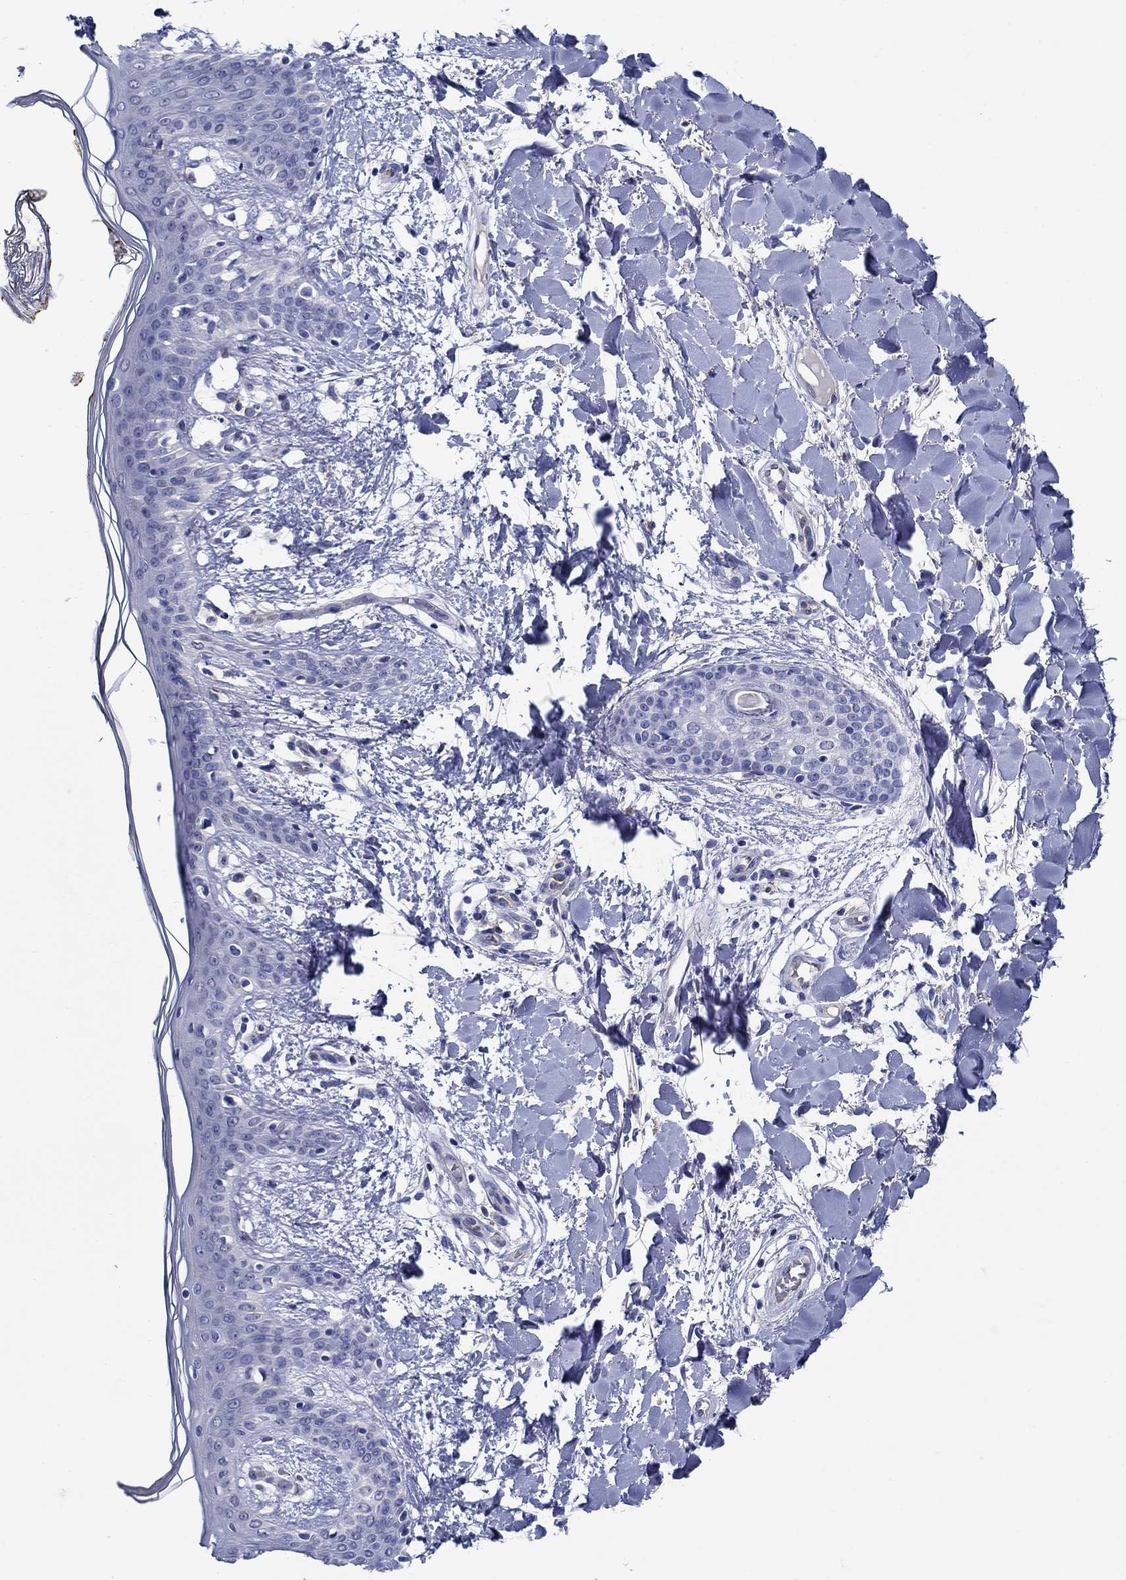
{"staining": {"intensity": "negative", "quantity": "none", "location": "none"}, "tissue": "skin", "cell_type": "Fibroblasts", "image_type": "normal", "snomed": [{"axis": "morphology", "description": "Normal tissue, NOS"}, {"axis": "topography", "description": "Skin"}], "caption": "The micrograph reveals no significant expression in fibroblasts of skin. (IHC, brightfield microscopy, high magnification).", "gene": "SMCP", "patient": {"sex": "female", "age": 34}}